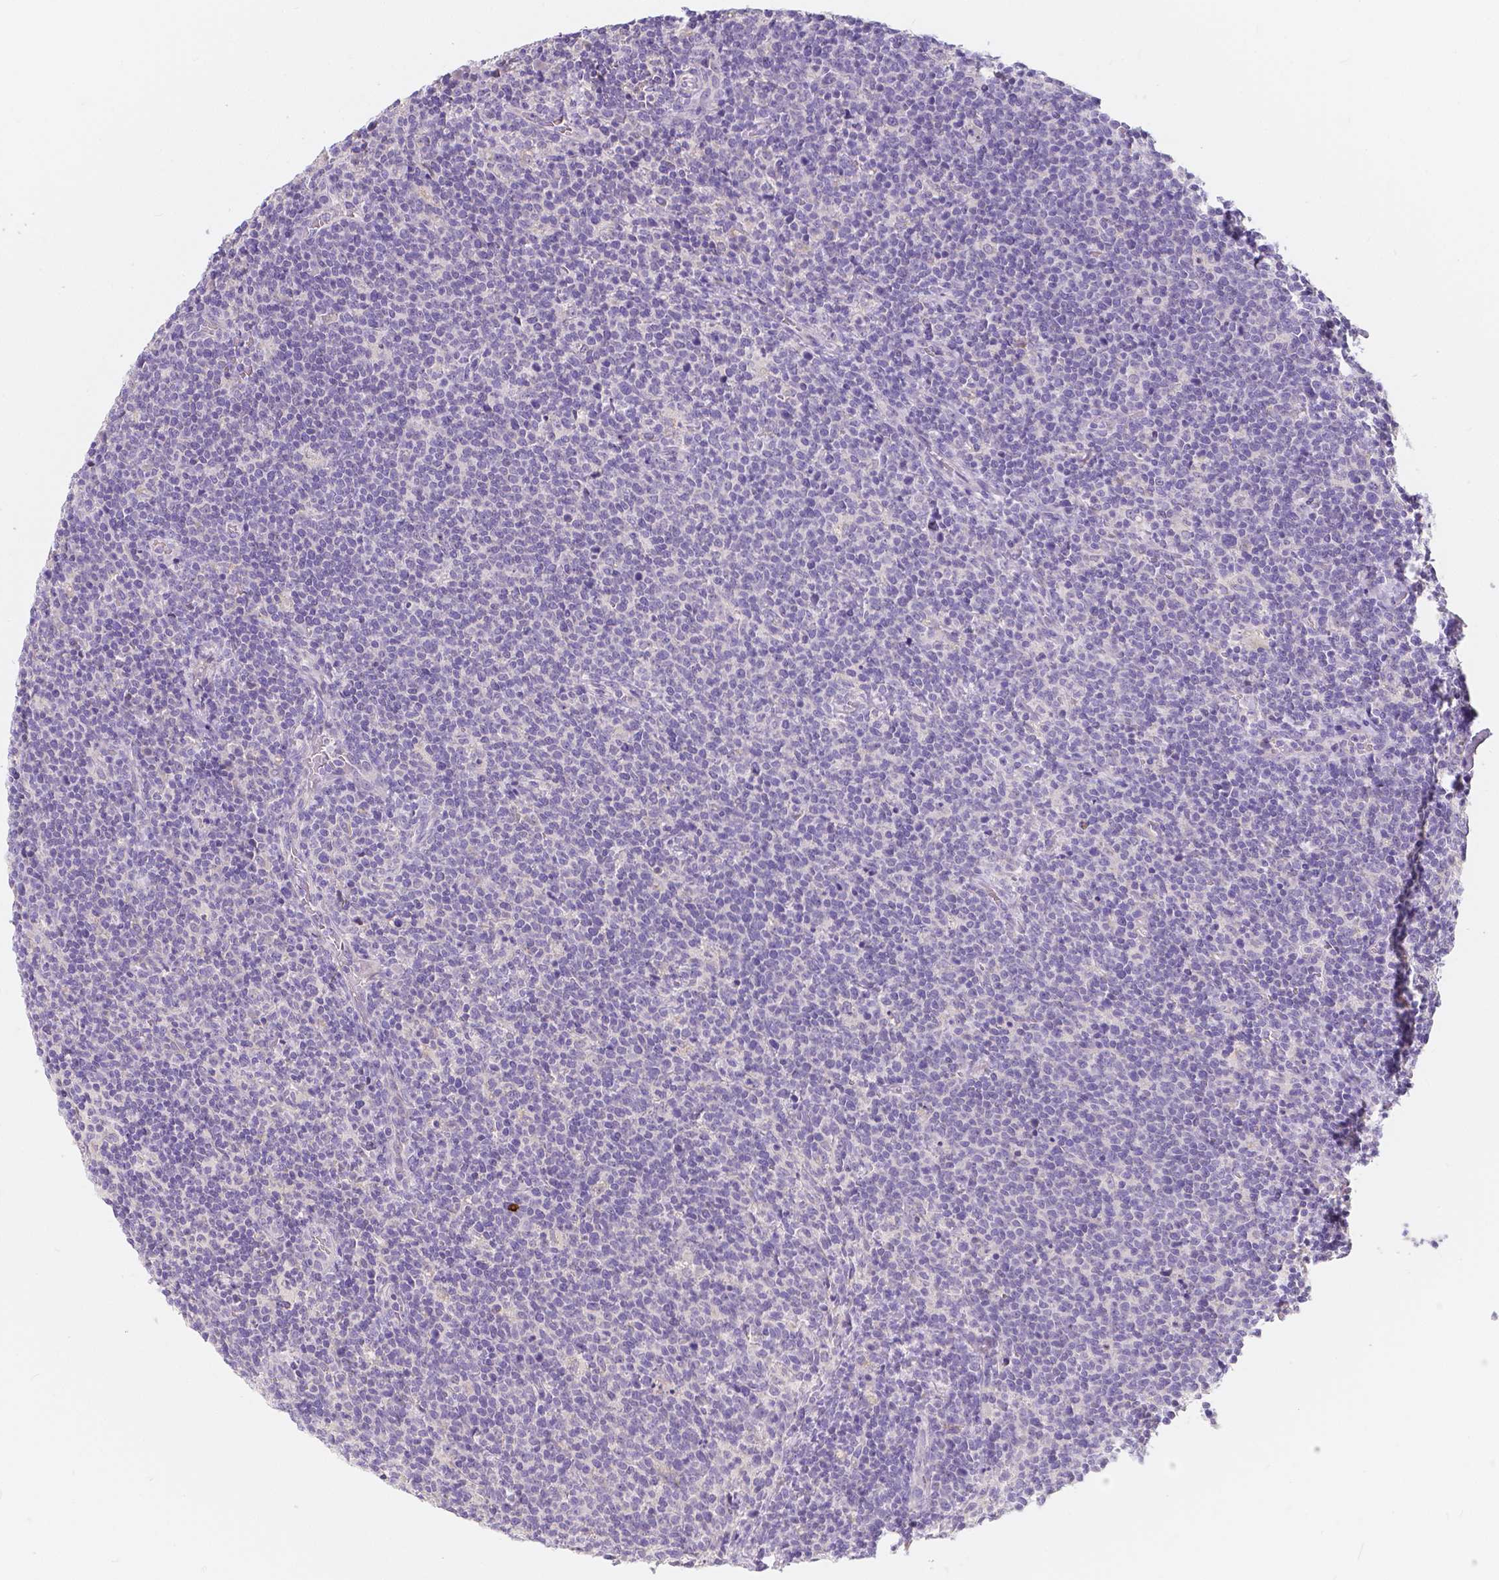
{"staining": {"intensity": "negative", "quantity": "none", "location": "none"}, "tissue": "lymphoma", "cell_type": "Tumor cells", "image_type": "cancer", "snomed": [{"axis": "morphology", "description": "Malignant lymphoma, non-Hodgkin's type, High grade"}, {"axis": "topography", "description": "Lymph node"}], "caption": "Histopathology image shows no protein expression in tumor cells of high-grade malignant lymphoma, non-Hodgkin's type tissue.", "gene": "RNF186", "patient": {"sex": "male", "age": 61}}